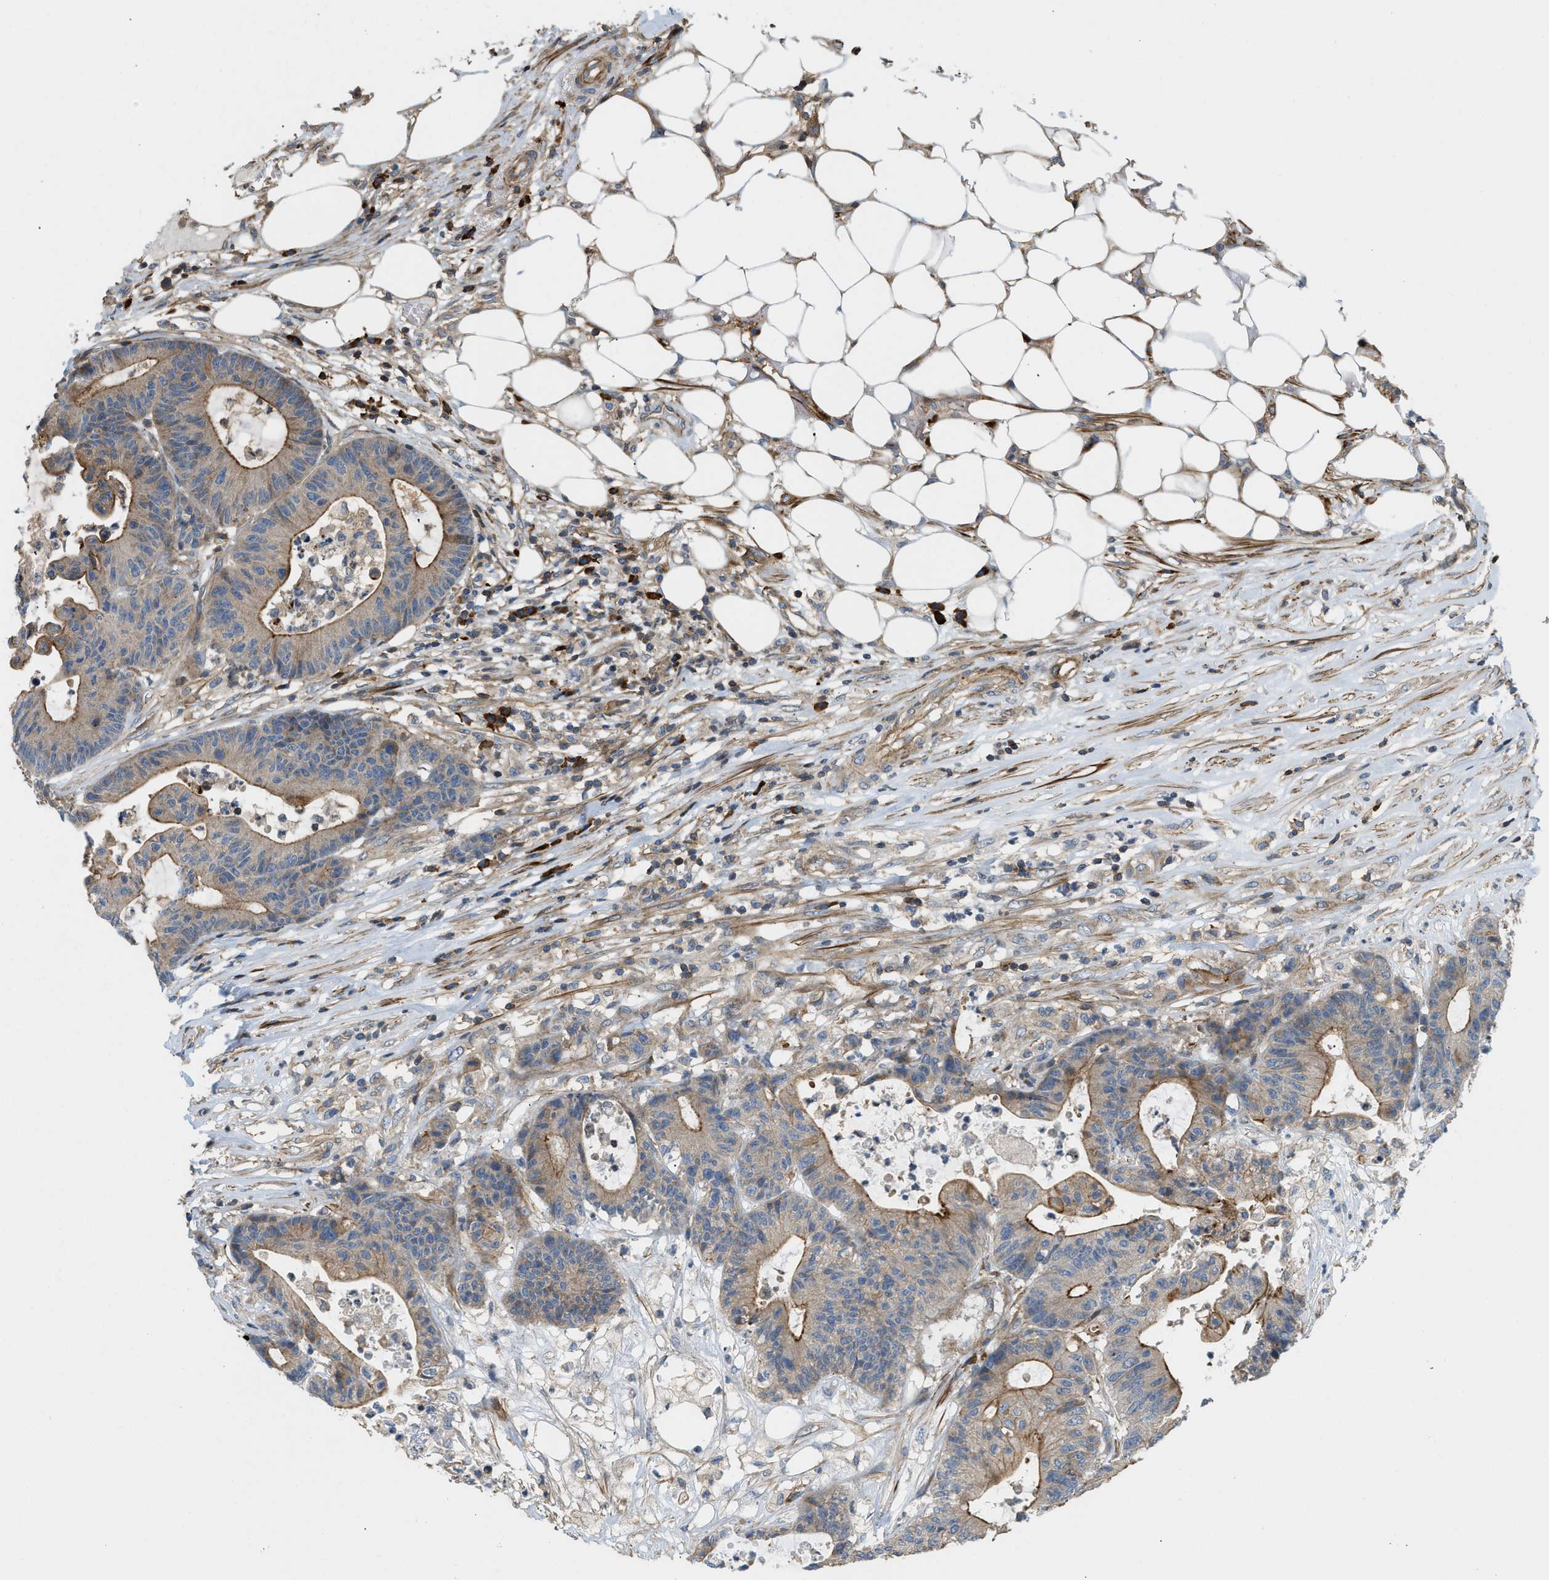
{"staining": {"intensity": "moderate", "quantity": ">75%", "location": "cytoplasmic/membranous"}, "tissue": "colorectal cancer", "cell_type": "Tumor cells", "image_type": "cancer", "snomed": [{"axis": "morphology", "description": "Adenocarcinoma, NOS"}, {"axis": "topography", "description": "Colon"}], "caption": "A histopathology image of human colorectal adenocarcinoma stained for a protein demonstrates moderate cytoplasmic/membranous brown staining in tumor cells.", "gene": "BTN3A2", "patient": {"sex": "female", "age": 84}}